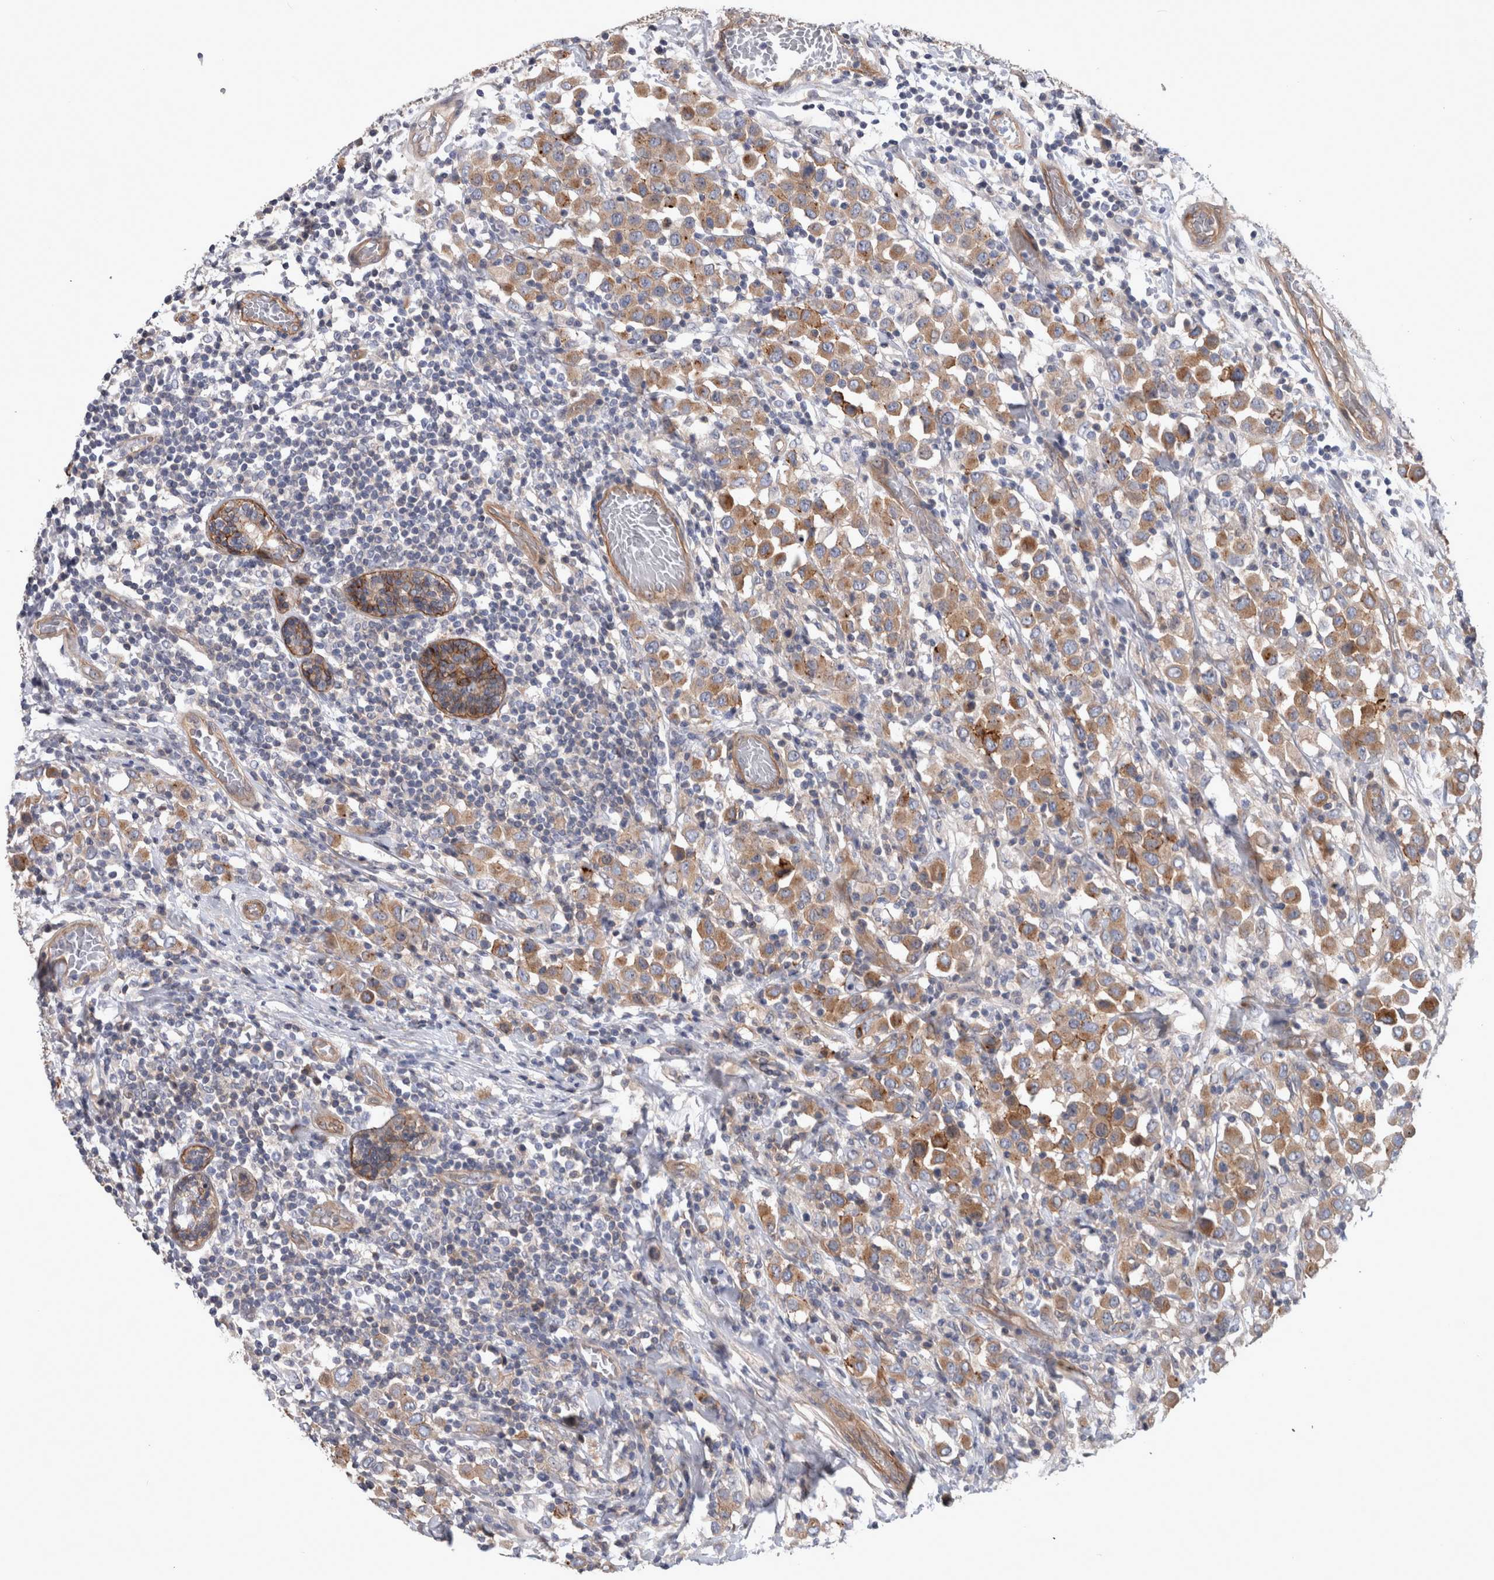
{"staining": {"intensity": "moderate", "quantity": ">75%", "location": "cytoplasmic/membranous"}, "tissue": "breast cancer", "cell_type": "Tumor cells", "image_type": "cancer", "snomed": [{"axis": "morphology", "description": "Duct carcinoma"}, {"axis": "topography", "description": "Breast"}], "caption": "About >75% of tumor cells in breast cancer (invasive ductal carcinoma) show moderate cytoplasmic/membranous protein positivity as visualized by brown immunohistochemical staining.", "gene": "BCAM", "patient": {"sex": "female", "age": 61}}